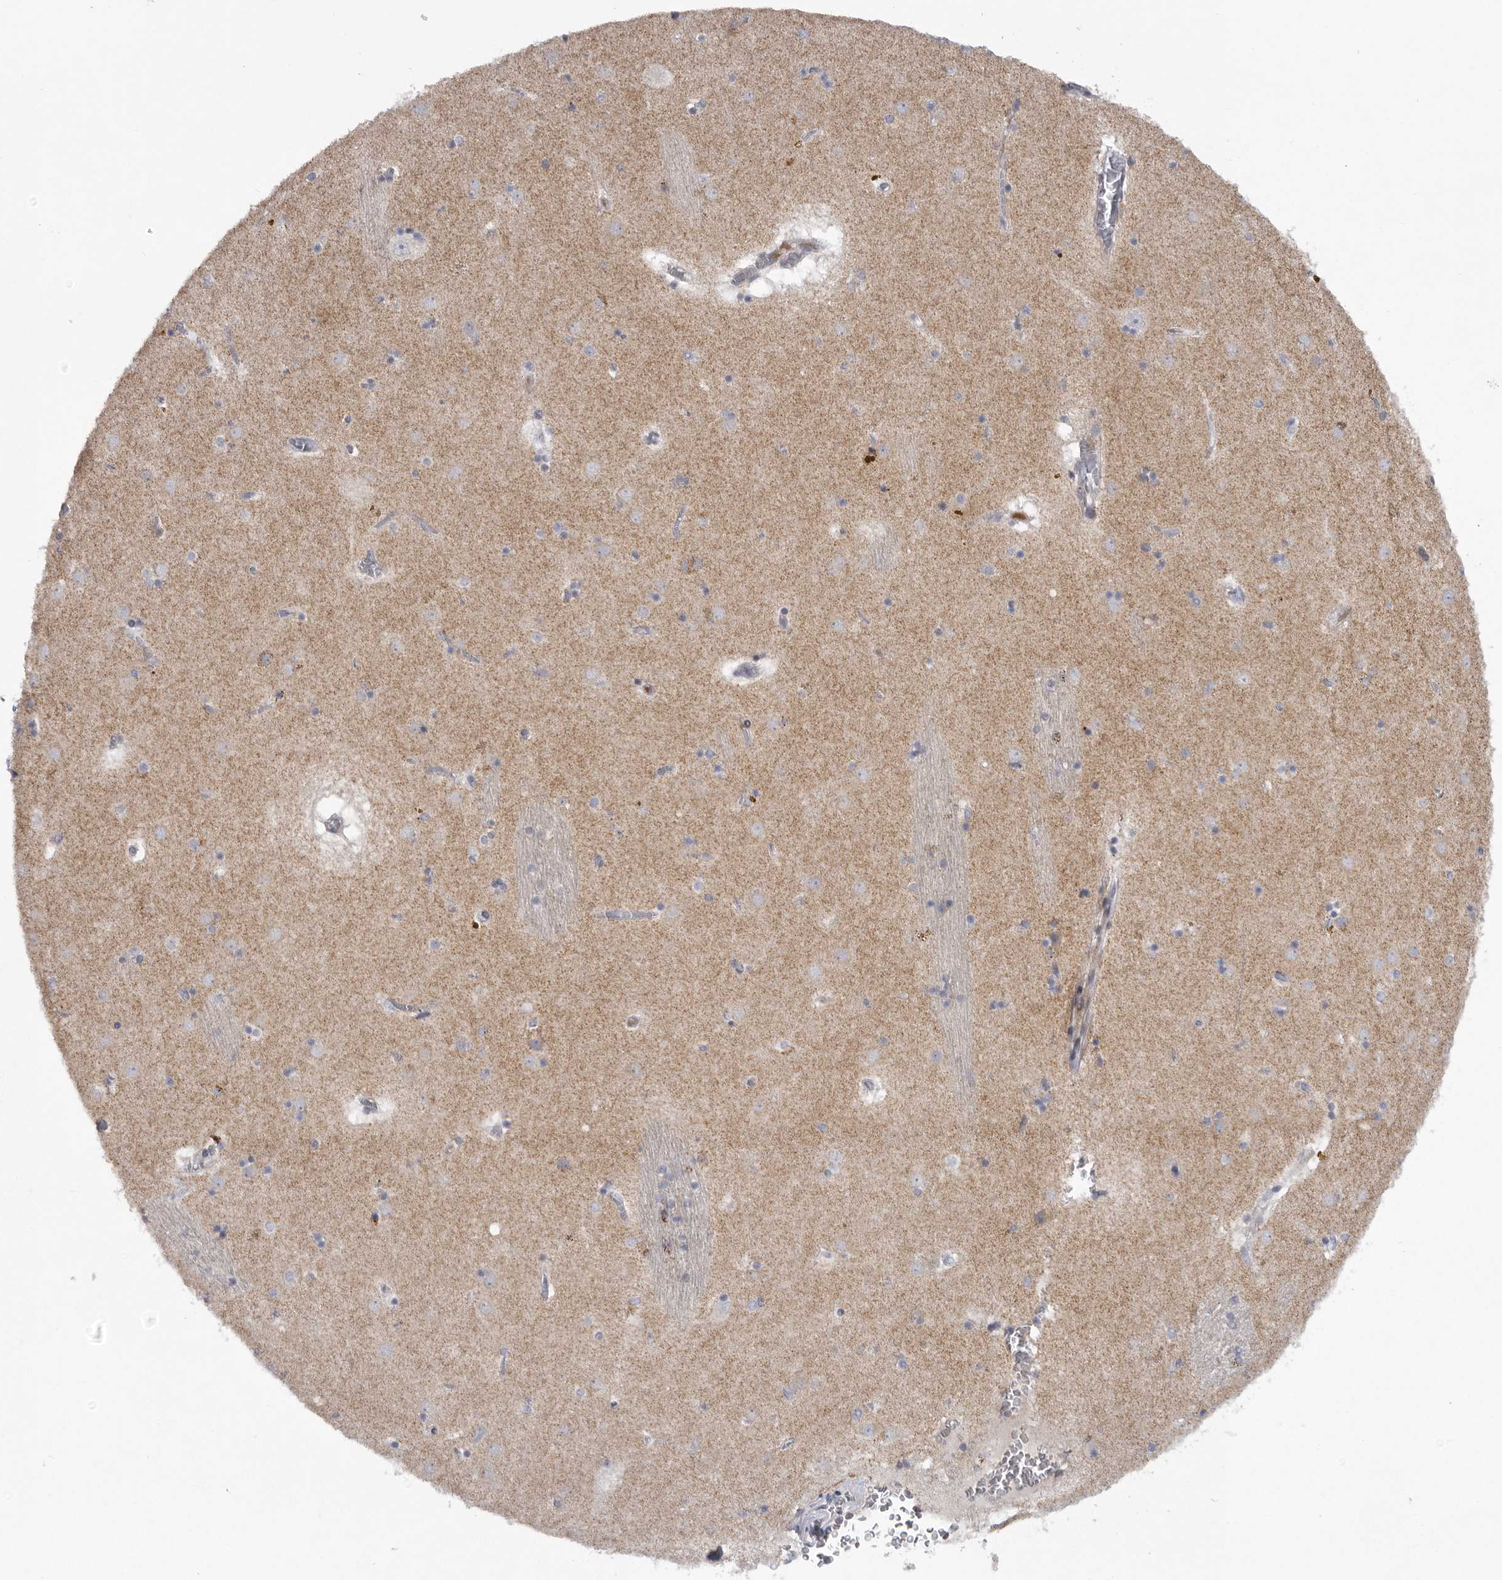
{"staining": {"intensity": "negative", "quantity": "none", "location": "none"}, "tissue": "caudate", "cell_type": "Glial cells", "image_type": "normal", "snomed": [{"axis": "morphology", "description": "Normal tissue, NOS"}, {"axis": "topography", "description": "Lateral ventricle wall"}], "caption": "Image shows no protein positivity in glial cells of unremarkable caudate. Brightfield microscopy of IHC stained with DAB (brown) and hematoxylin (blue), captured at high magnification.", "gene": "USP24", "patient": {"sex": "male", "age": 70}}